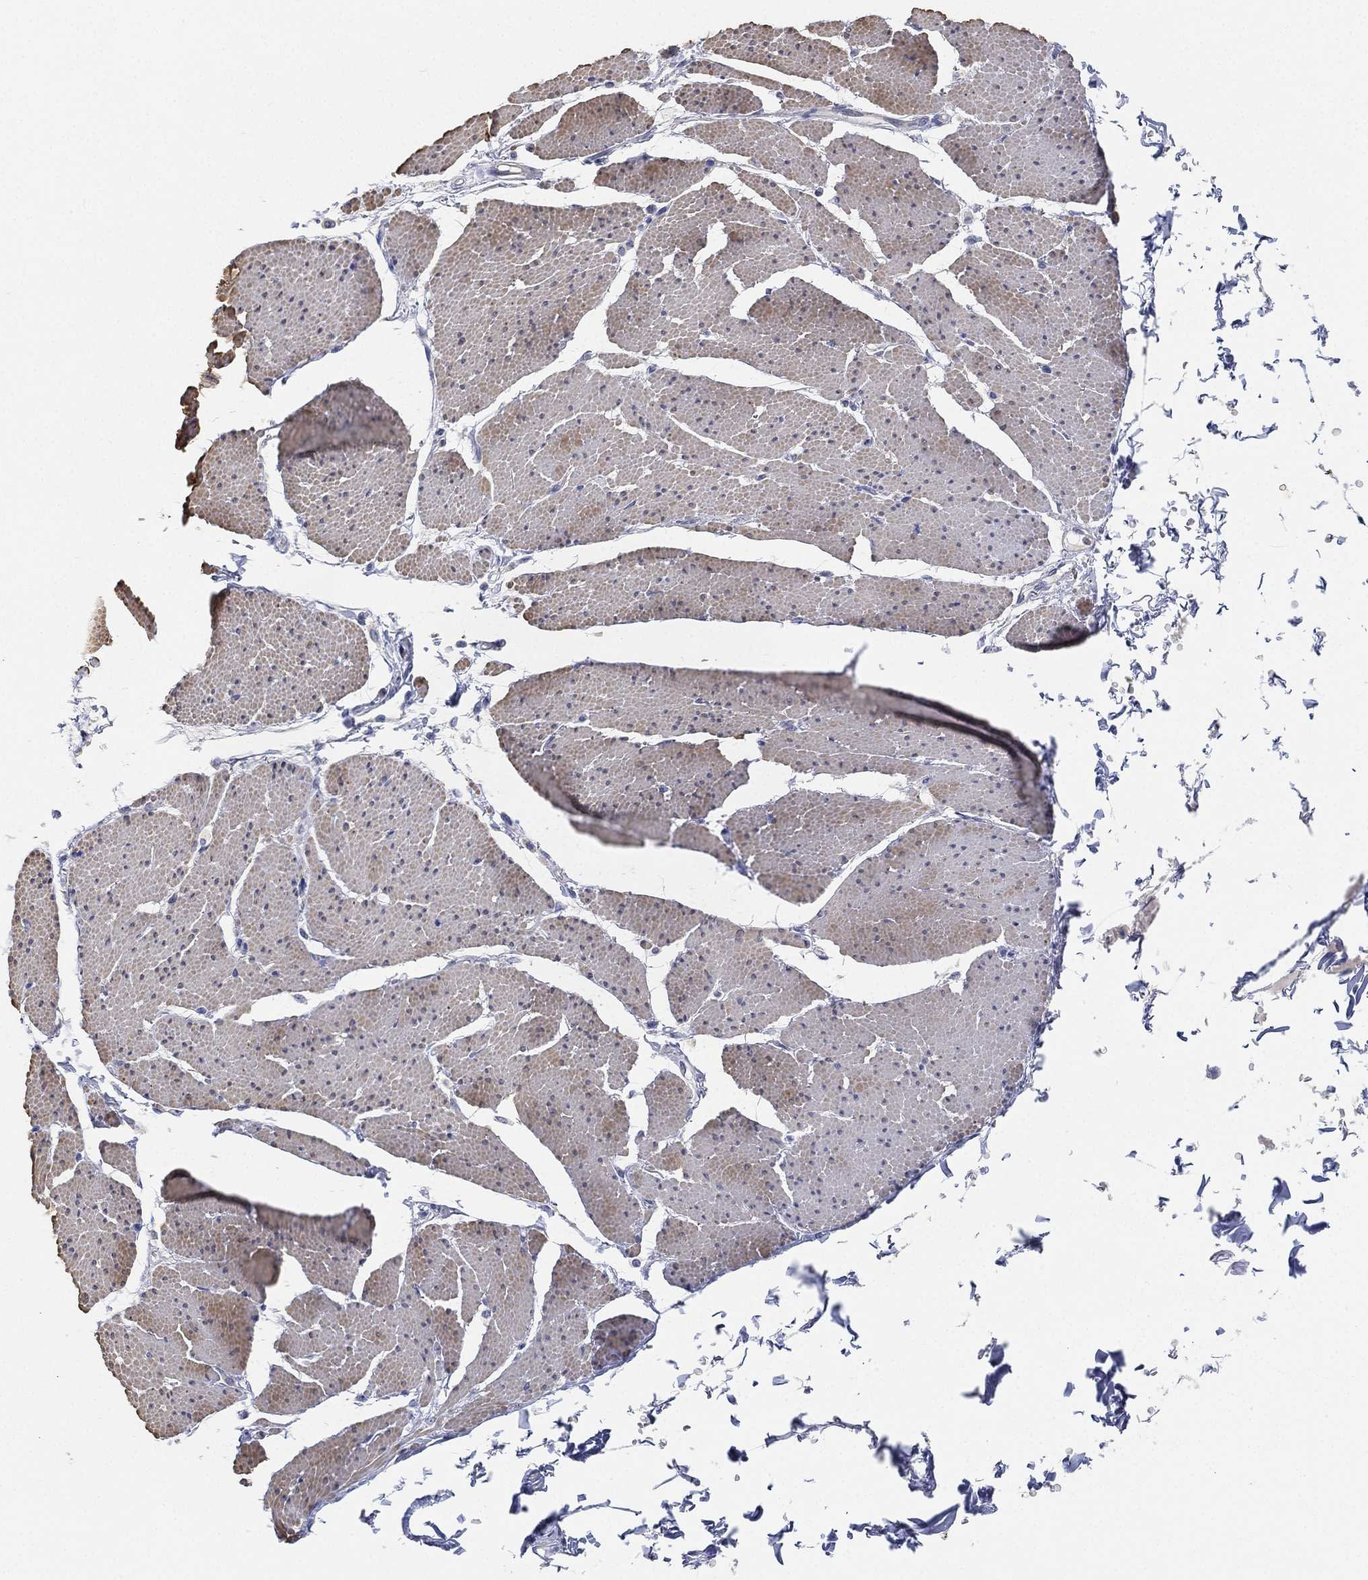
{"staining": {"intensity": "weak", "quantity": "<25%", "location": "cytoplasmic/membranous"}, "tissue": "smooth muscle", "cell_type": "Smooth muscle cells", "image_type": "normal", "snomed": [{"axis": "morphology", "description": "Normal tissue, NOS"}, {"axis": "topography", "description": "Smooth muscle"}, {"axis": "topography", "description": "Anal"}], "caption": "DAB immunohistochemical staining of unremarkable smooth muscle shows no significant positivity in smooth muscle cells.", "gene": "FAM187B", "patient": {"sex": "male", "age": 83}}